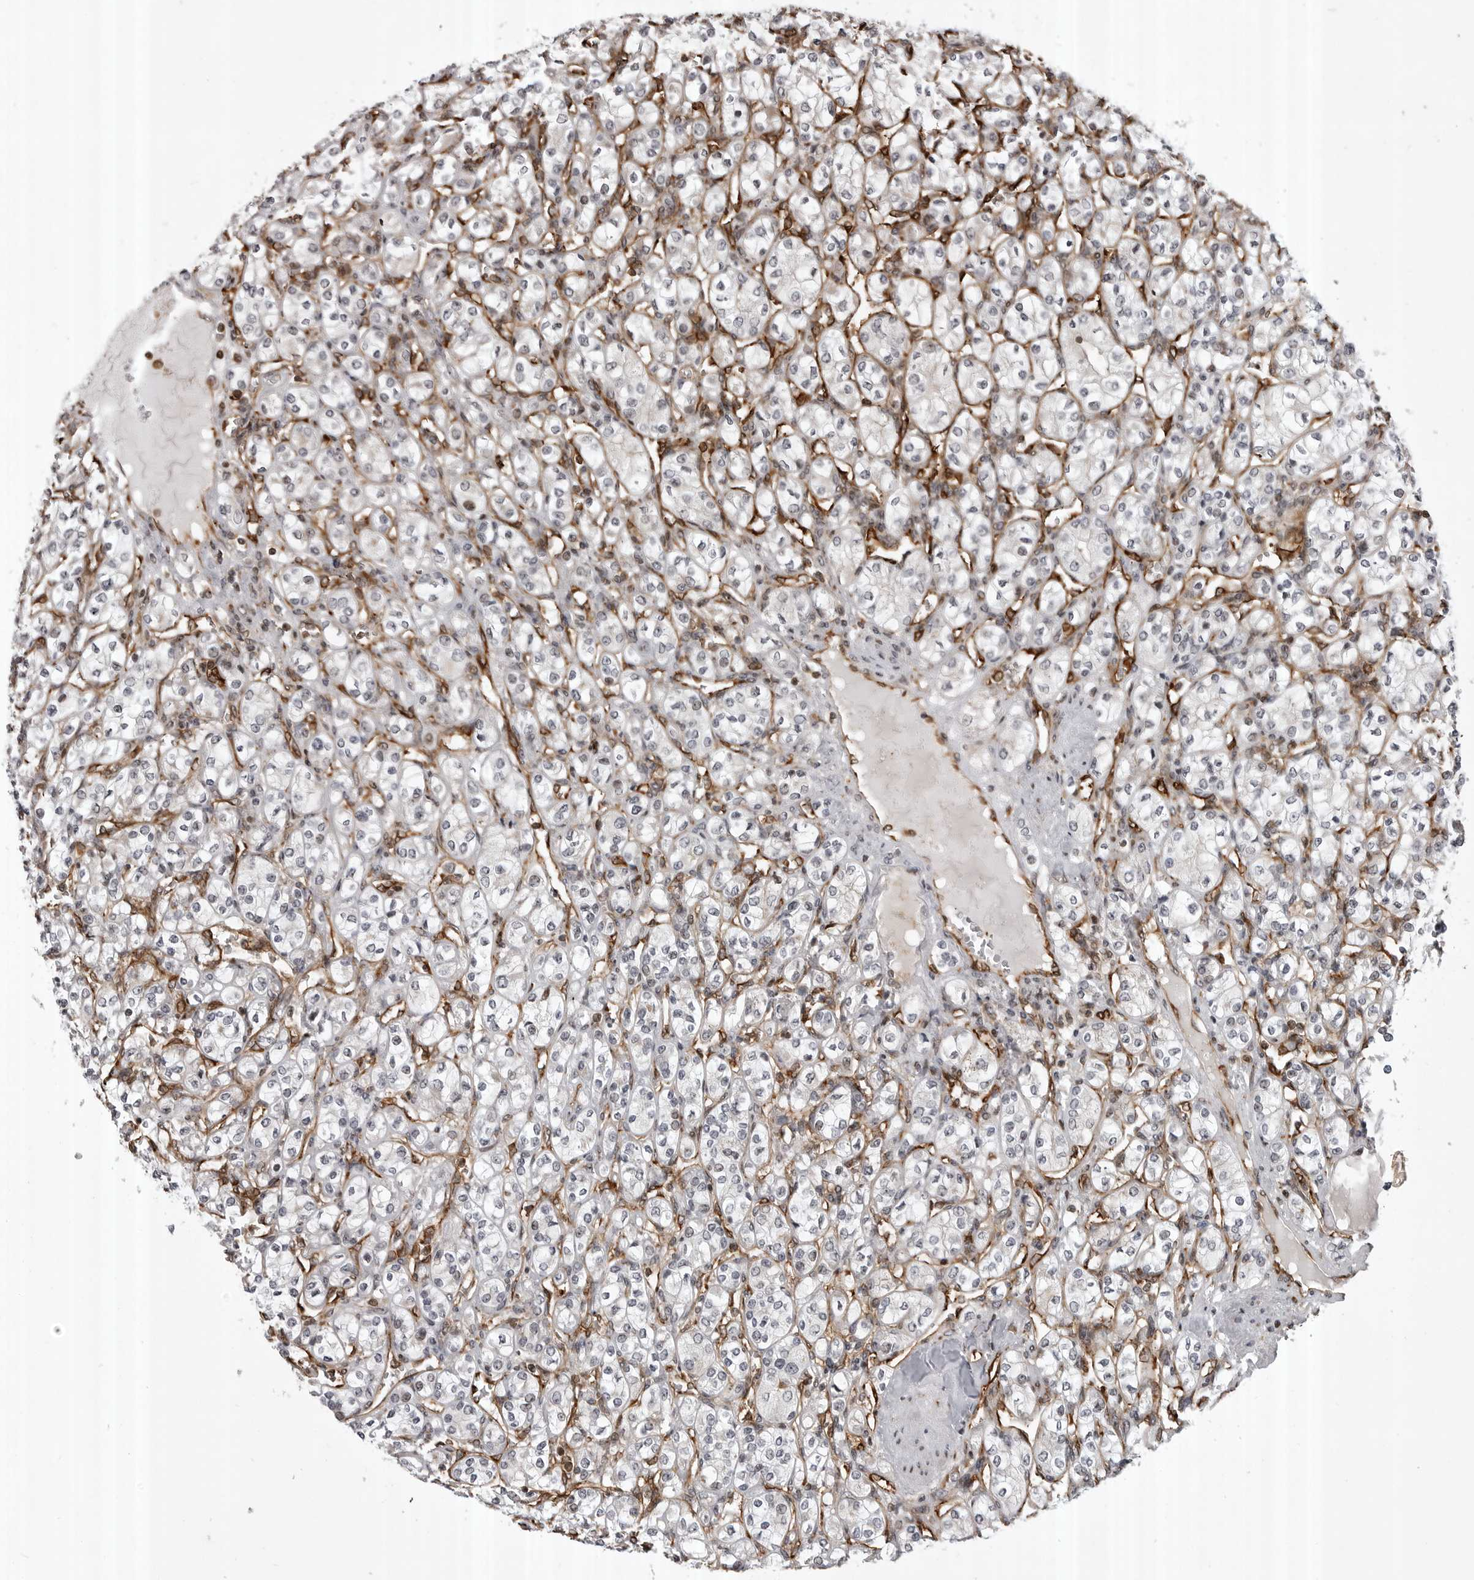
{"staining": {"intensity": "negative", "quantity": "none", "location": "none"}, "tissue": "renal cancer", "cell_type": "Tumor cells", "image_type": "cancer", "snomed": [{"axis": "morphology", "description": "Adenocarcinoma, NOS"}, {"axis": "topography", "description": "Kidney"}], "caption": "High power microscopy photomicrograph of an immunohistochemistry image of adenocarcinoma (renal), revealing no significant positivity in tumor cells. (DAB (3,3'-diaminobenzidine) immunohistochemistry visualized using brightfield microscopy, high magnification).", "gene": "ABL1", "patient": {"sex": "male", "age": 77}}